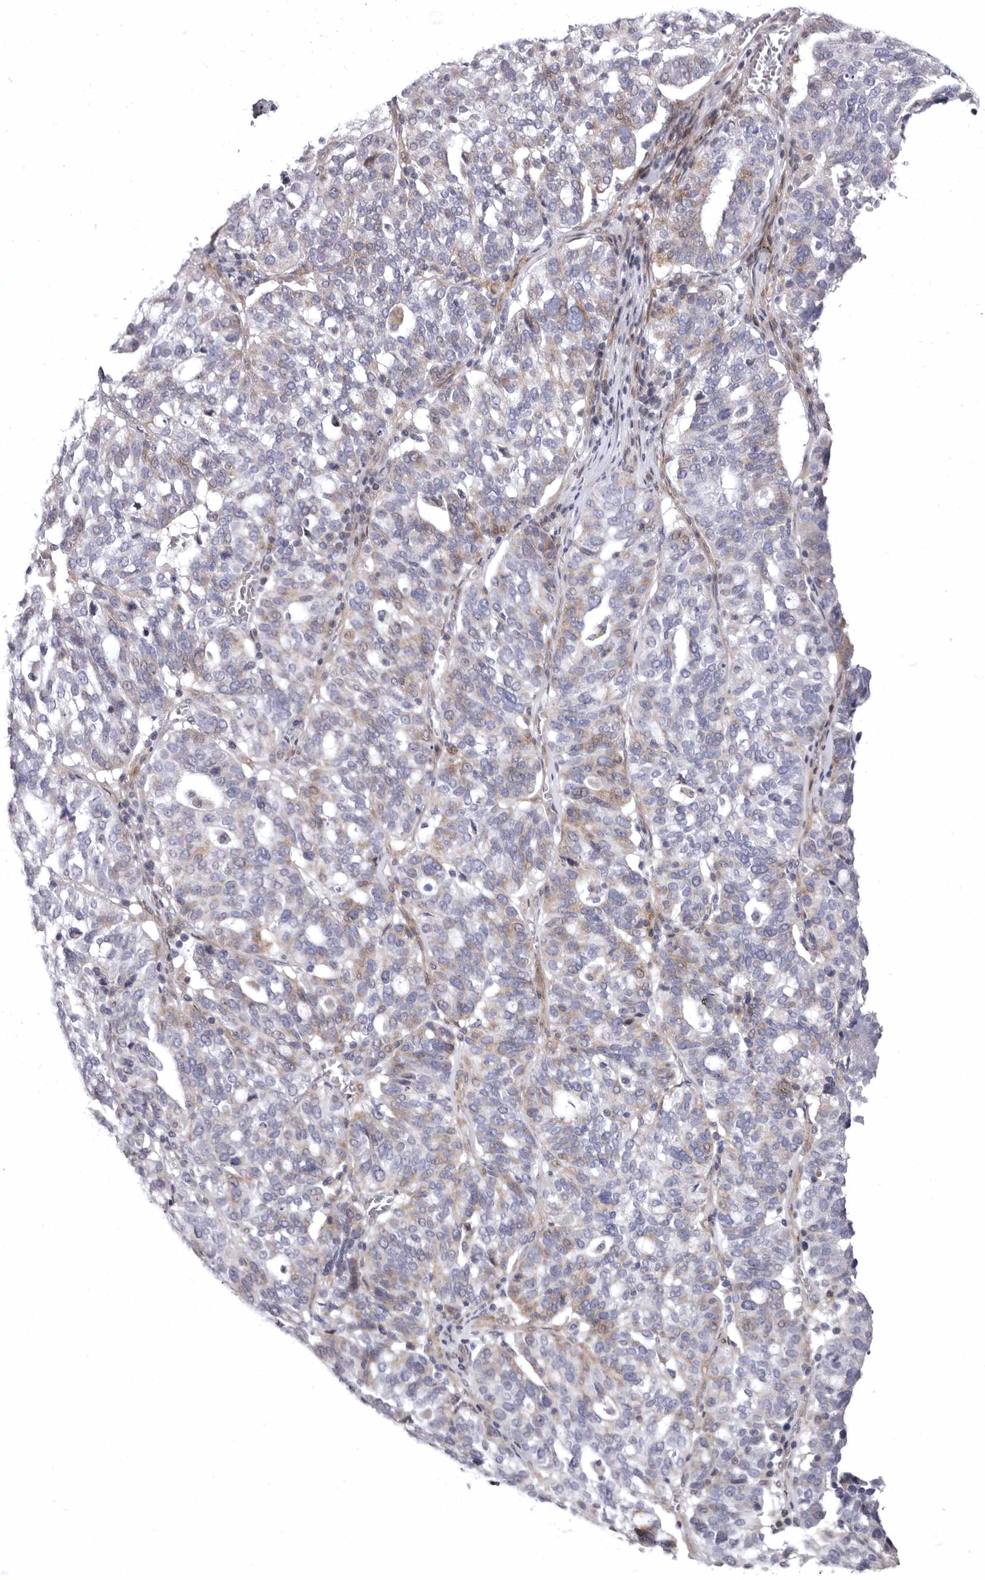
{"staining": {"intensity": "moderate", "quantity": "<25%", "location": "cytoplasmic/membranous"}, "tissue": "ovarian cancer", "cell_type": "Tumor cells", "image_type": "cancer", "snomed": [{"axis": "morphology", "description": "Cystadenocarcinoma, serous, NOS"}, {"axis": "topography", "description": "Ovary"}], "caption": "Ovarian cancer stained with IHC reveals moderate cytoplasmic/membranous expression in approximately <25% of tumor cells. (brown staining indicates protein expression, while blue staining denotes nuclei).", "gene": "AIDA", "patient": {"sex": "female", "age": 59}}